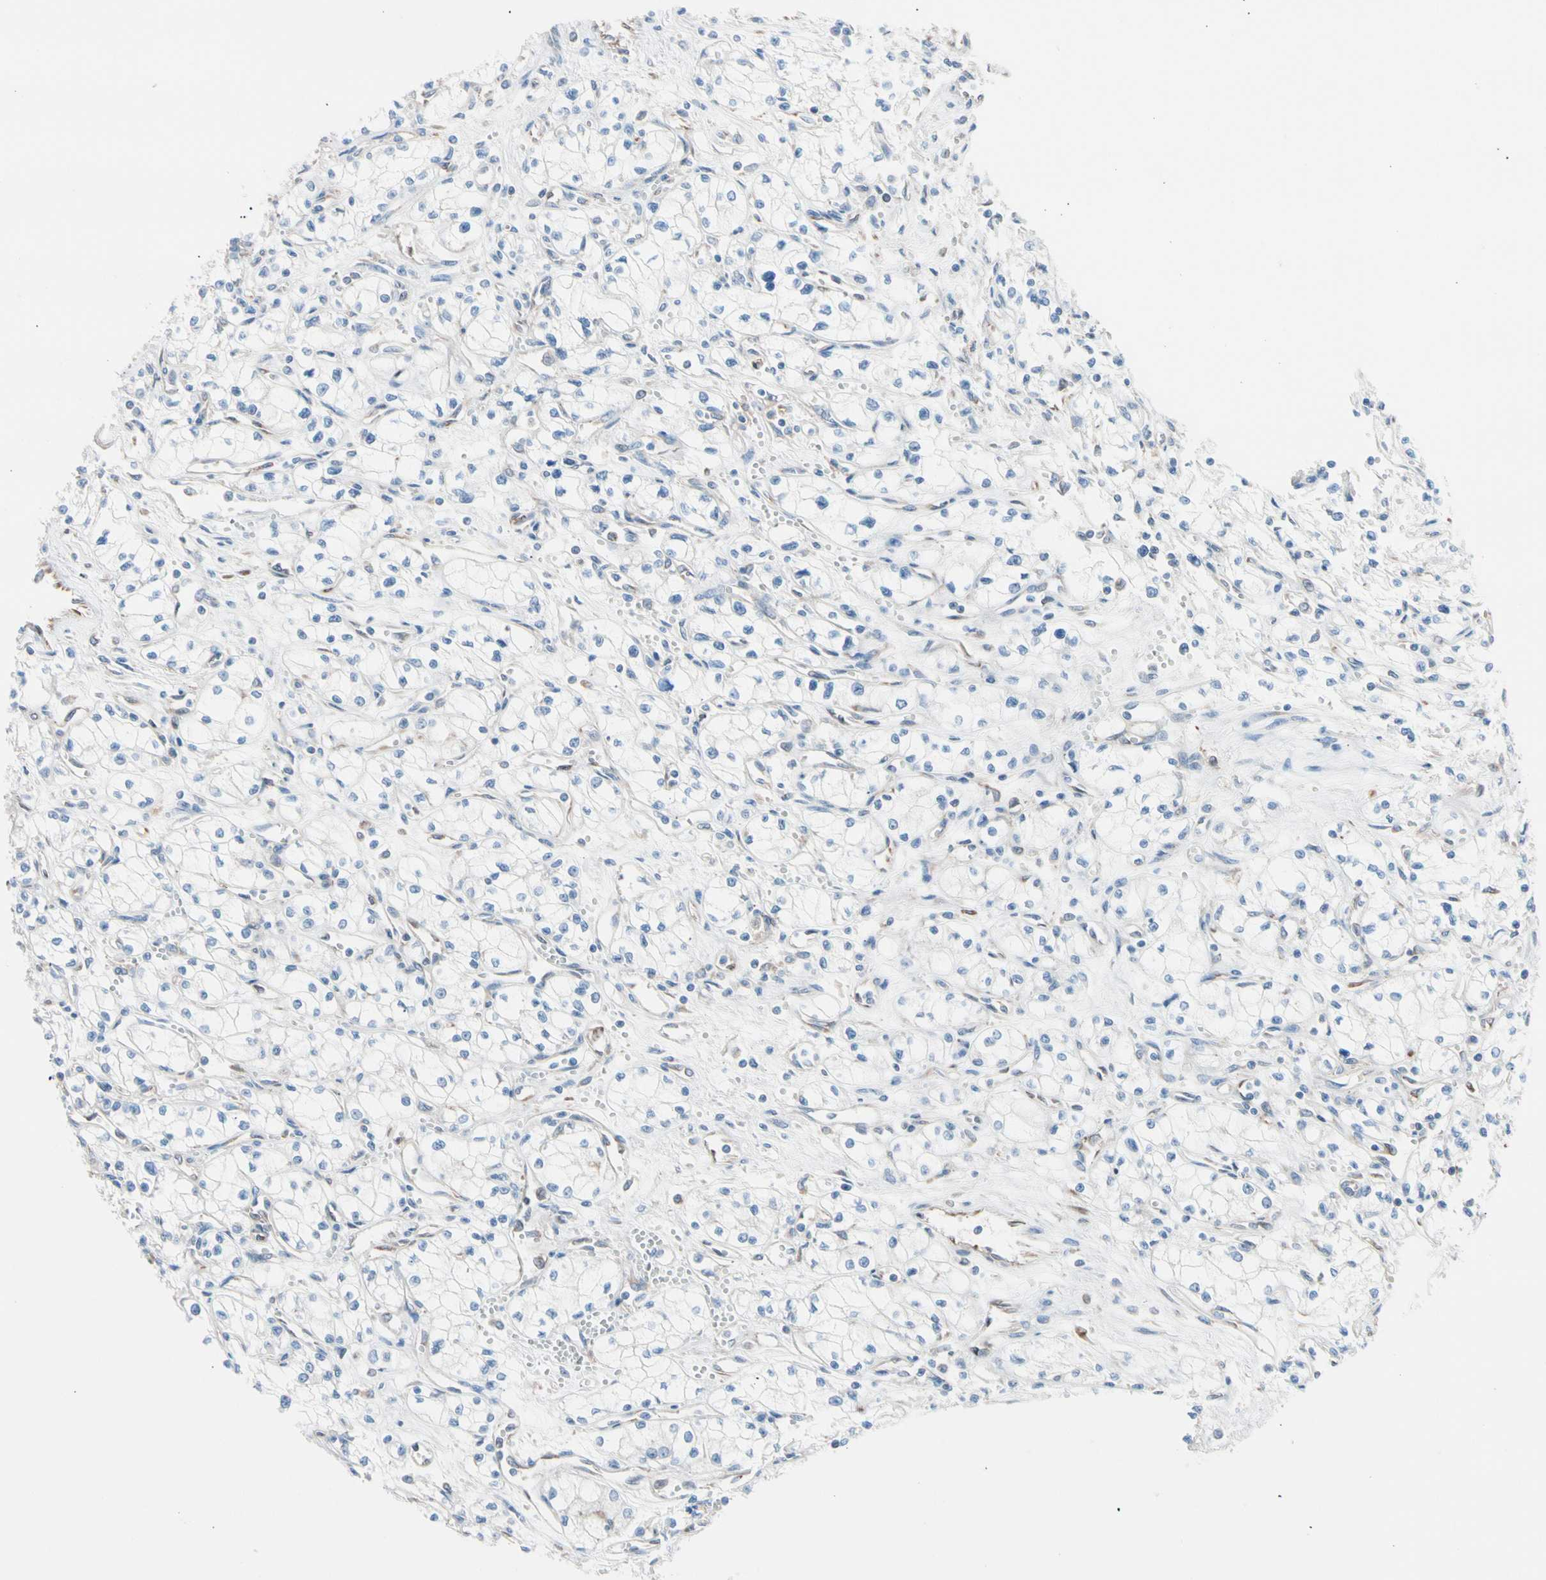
{"staining": {"intensity": "negative", "quantity": "none", "location": "none"}, "tissue": "renal cancer", "cell_type": "Tumor cells", "image_type": "cancer", "snomed": [{"axis": "morphology", "description": "Normal tissue, NOS"}, {"axis": "morphology", "description": "Adenocarcinoma, NOS"}, {"axis": "topography", "description": "Kidney"}], "caption": "Photomicrograph shows no significant protein staining in tumor cells of renal cancer. (DAB immunohistochemistry, high magnification).", "gene": "HK1", "patient": {"sex": "male", "age": 59}}